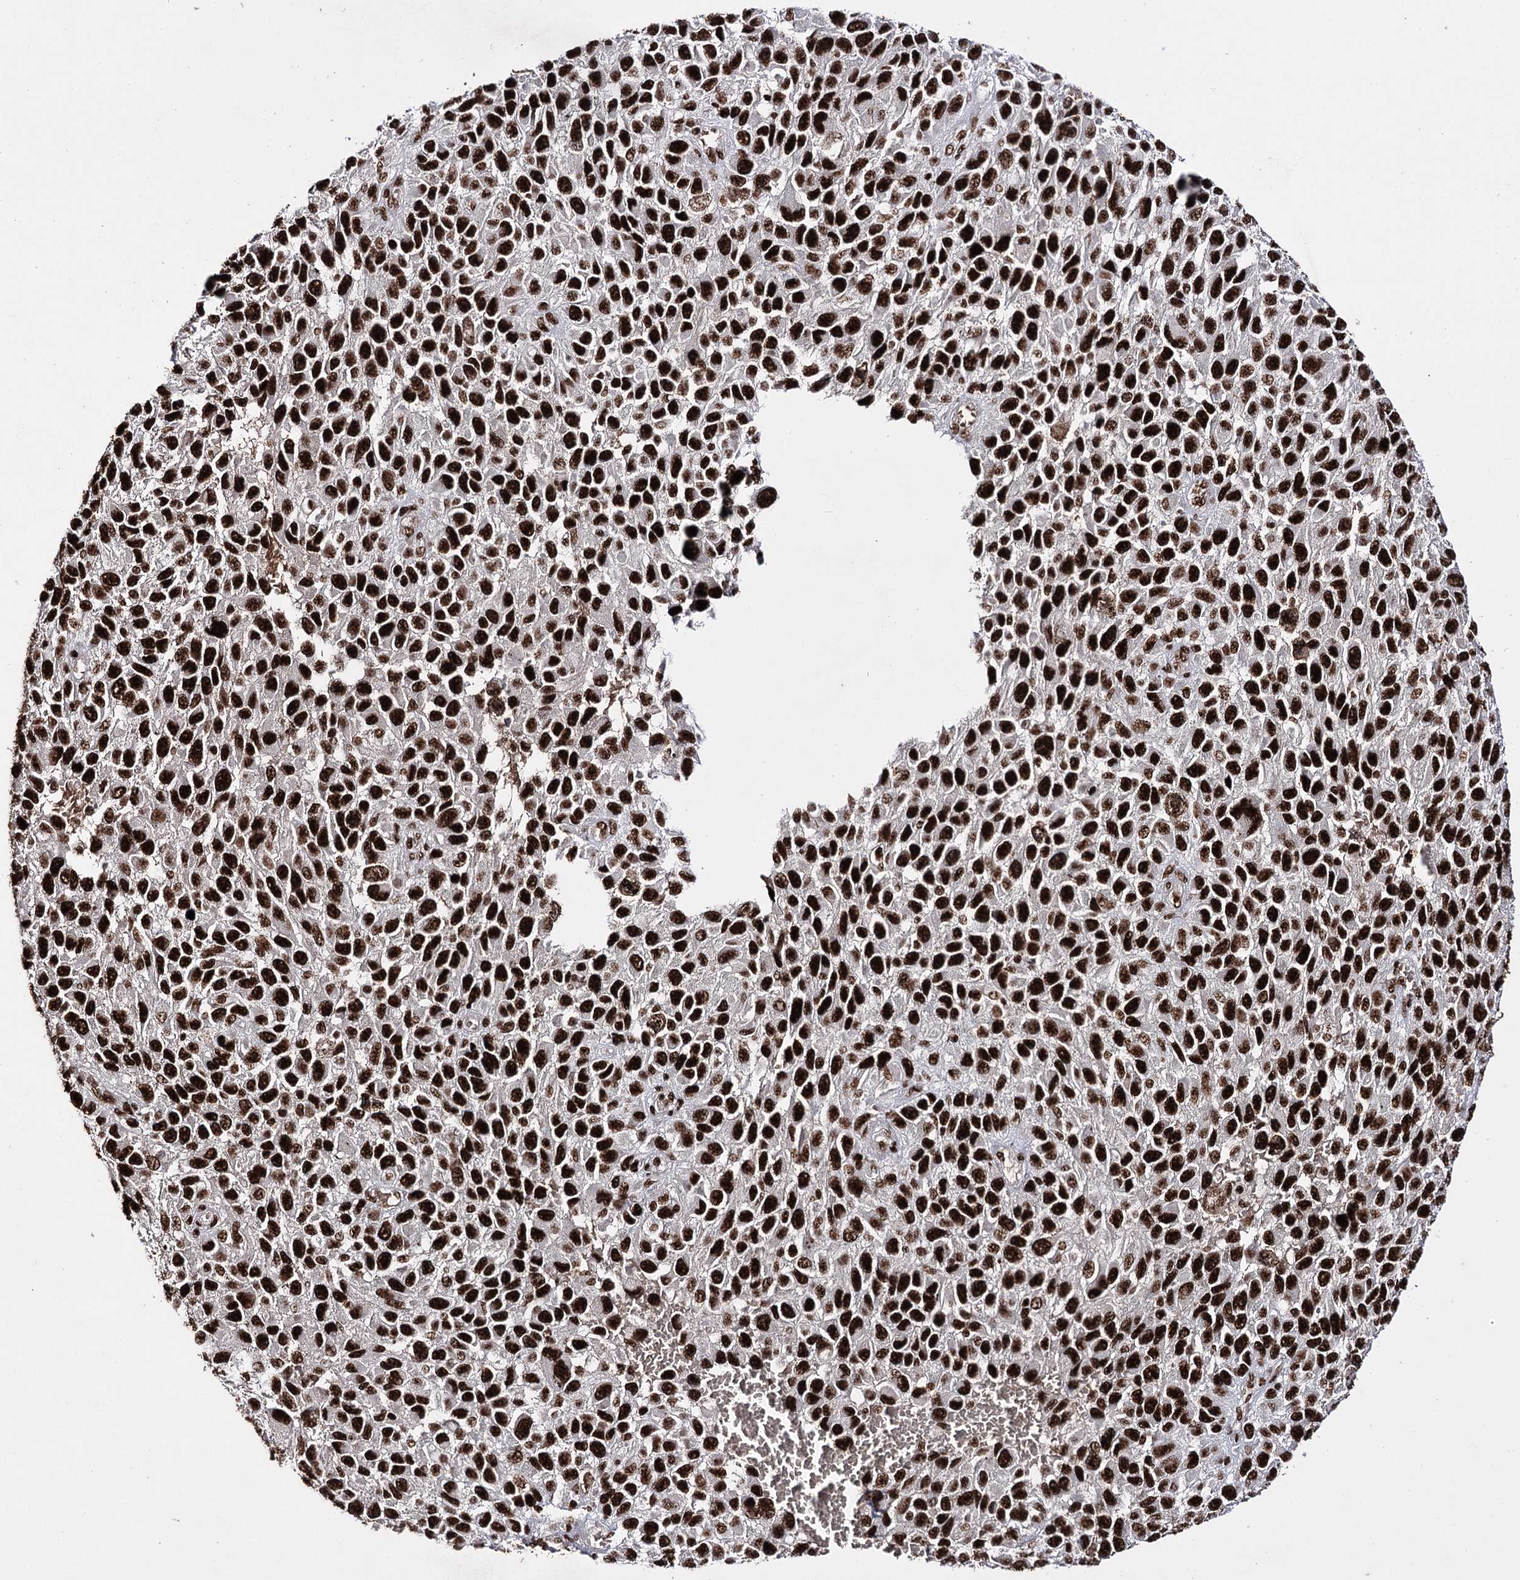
{"staining": {"intensity": "strong", "quantity": ">75%", "location": "nuclear"}, "tissue": "melanoma", "cell_type": "Tumor cells", "image_type": "cancer", "snomed": [{"axis": "morphology", "description": "Normal tissue, NOS"}, {"axis": "morphology", "description": "Malignant melanoma, NOS"}, {"axis": "topography", "description": "Skin"}], "caption": "Melanoma stained for a protein (brown) displays strong nuclear positive staining in approximately >75% of tumor cells.", "gene": "PRPF40A", "patient": {"sex": "female", "age": 96}}